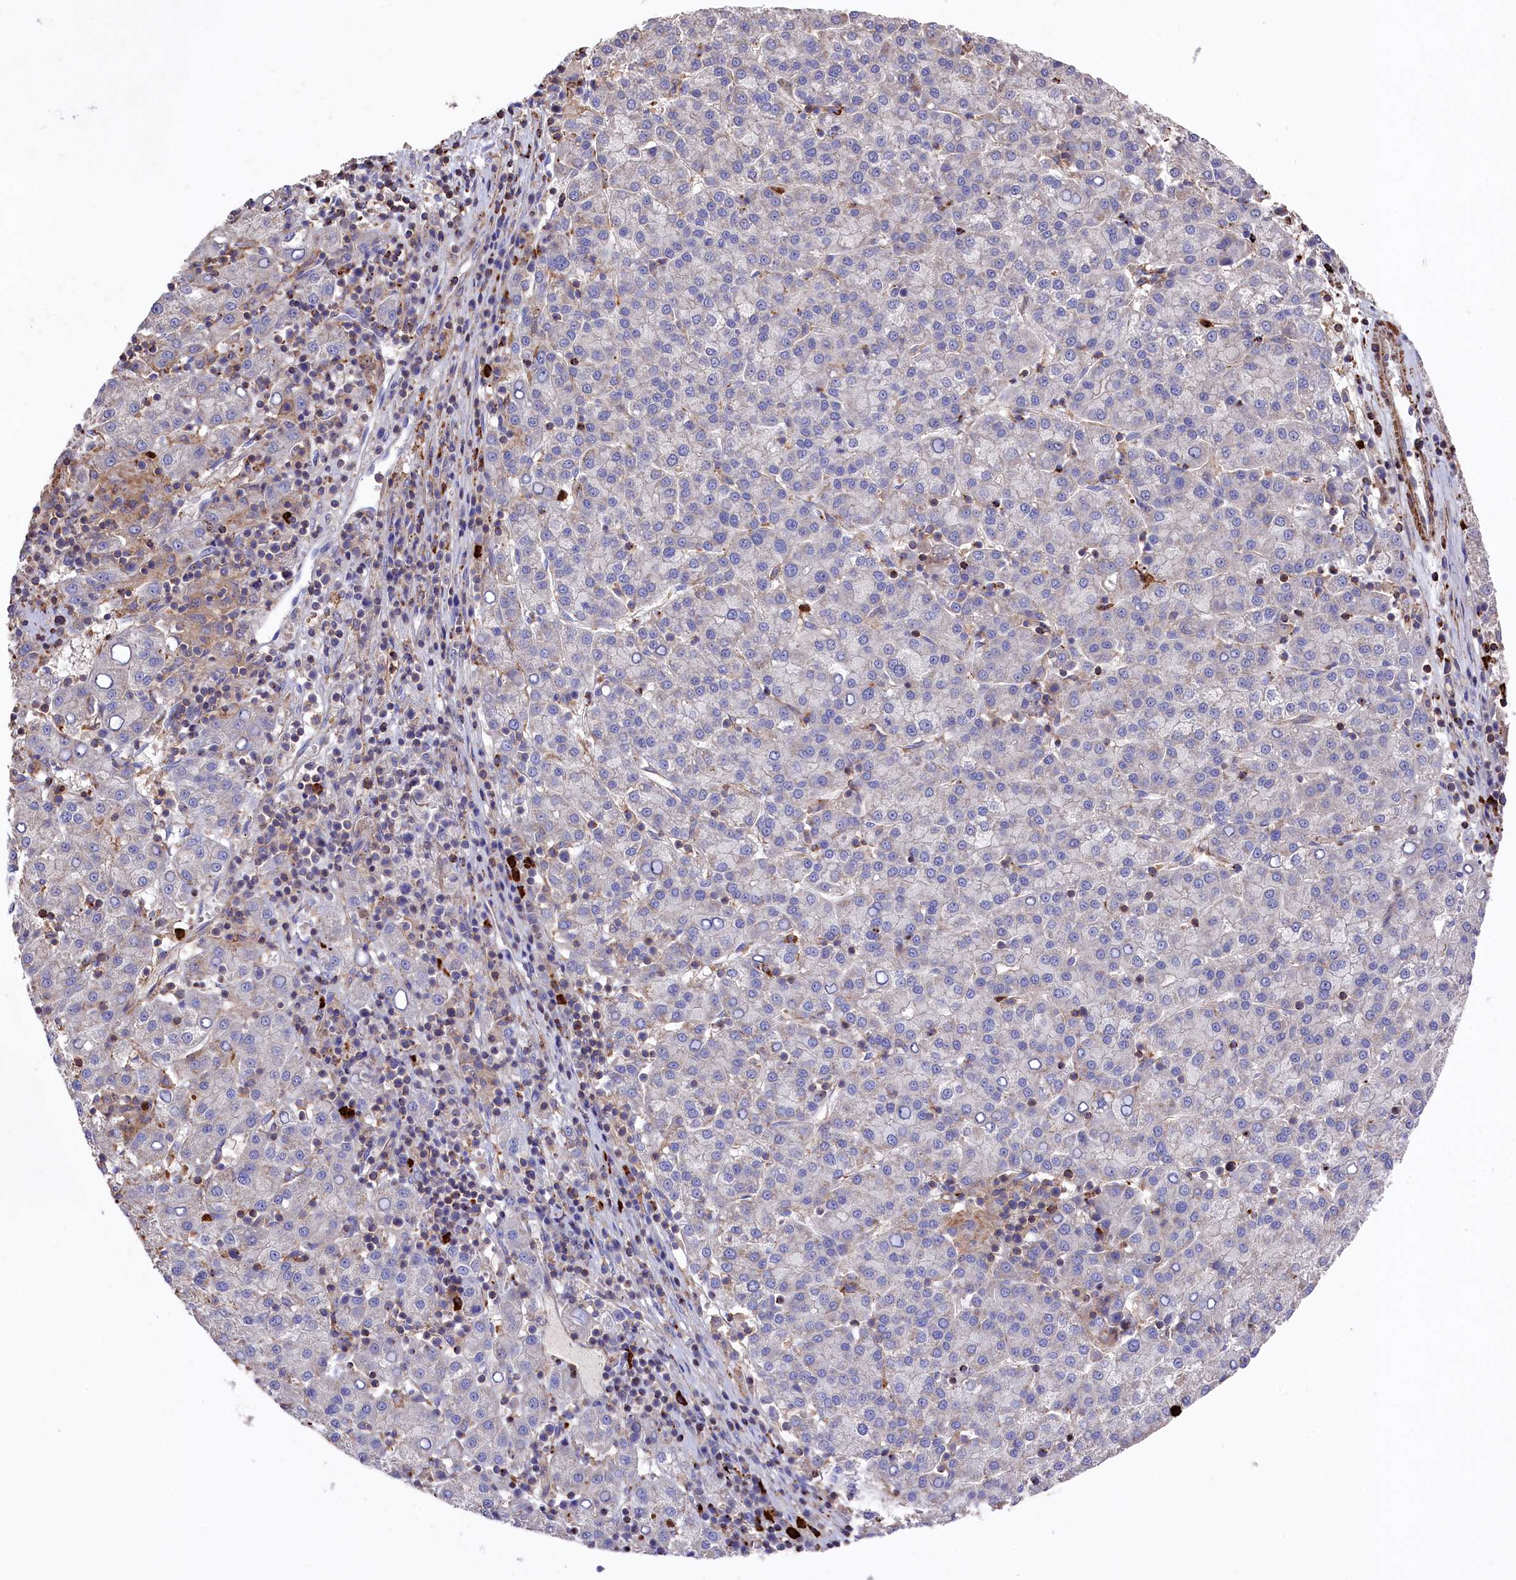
{"staining": {"intensity": "negative", "quantity": "none", "location": "none"}, "tissue": "liver cancer", "cell_type": "Tumor cells", "image_type": "cancer", "snomed": [{"axis": "morphology", "description": "Carcinoma, Hepatocellular, NOS"}, {"axis": "topography", "description": "Liver"}], "caption": "This is an immunohistochemistry (IHC) histopathology image of human hepatocellular carcinoma (liver). There is no staining in tumor cells.", "gene": "RAPSN", "patient": {"sex": "female", "age": 58}}